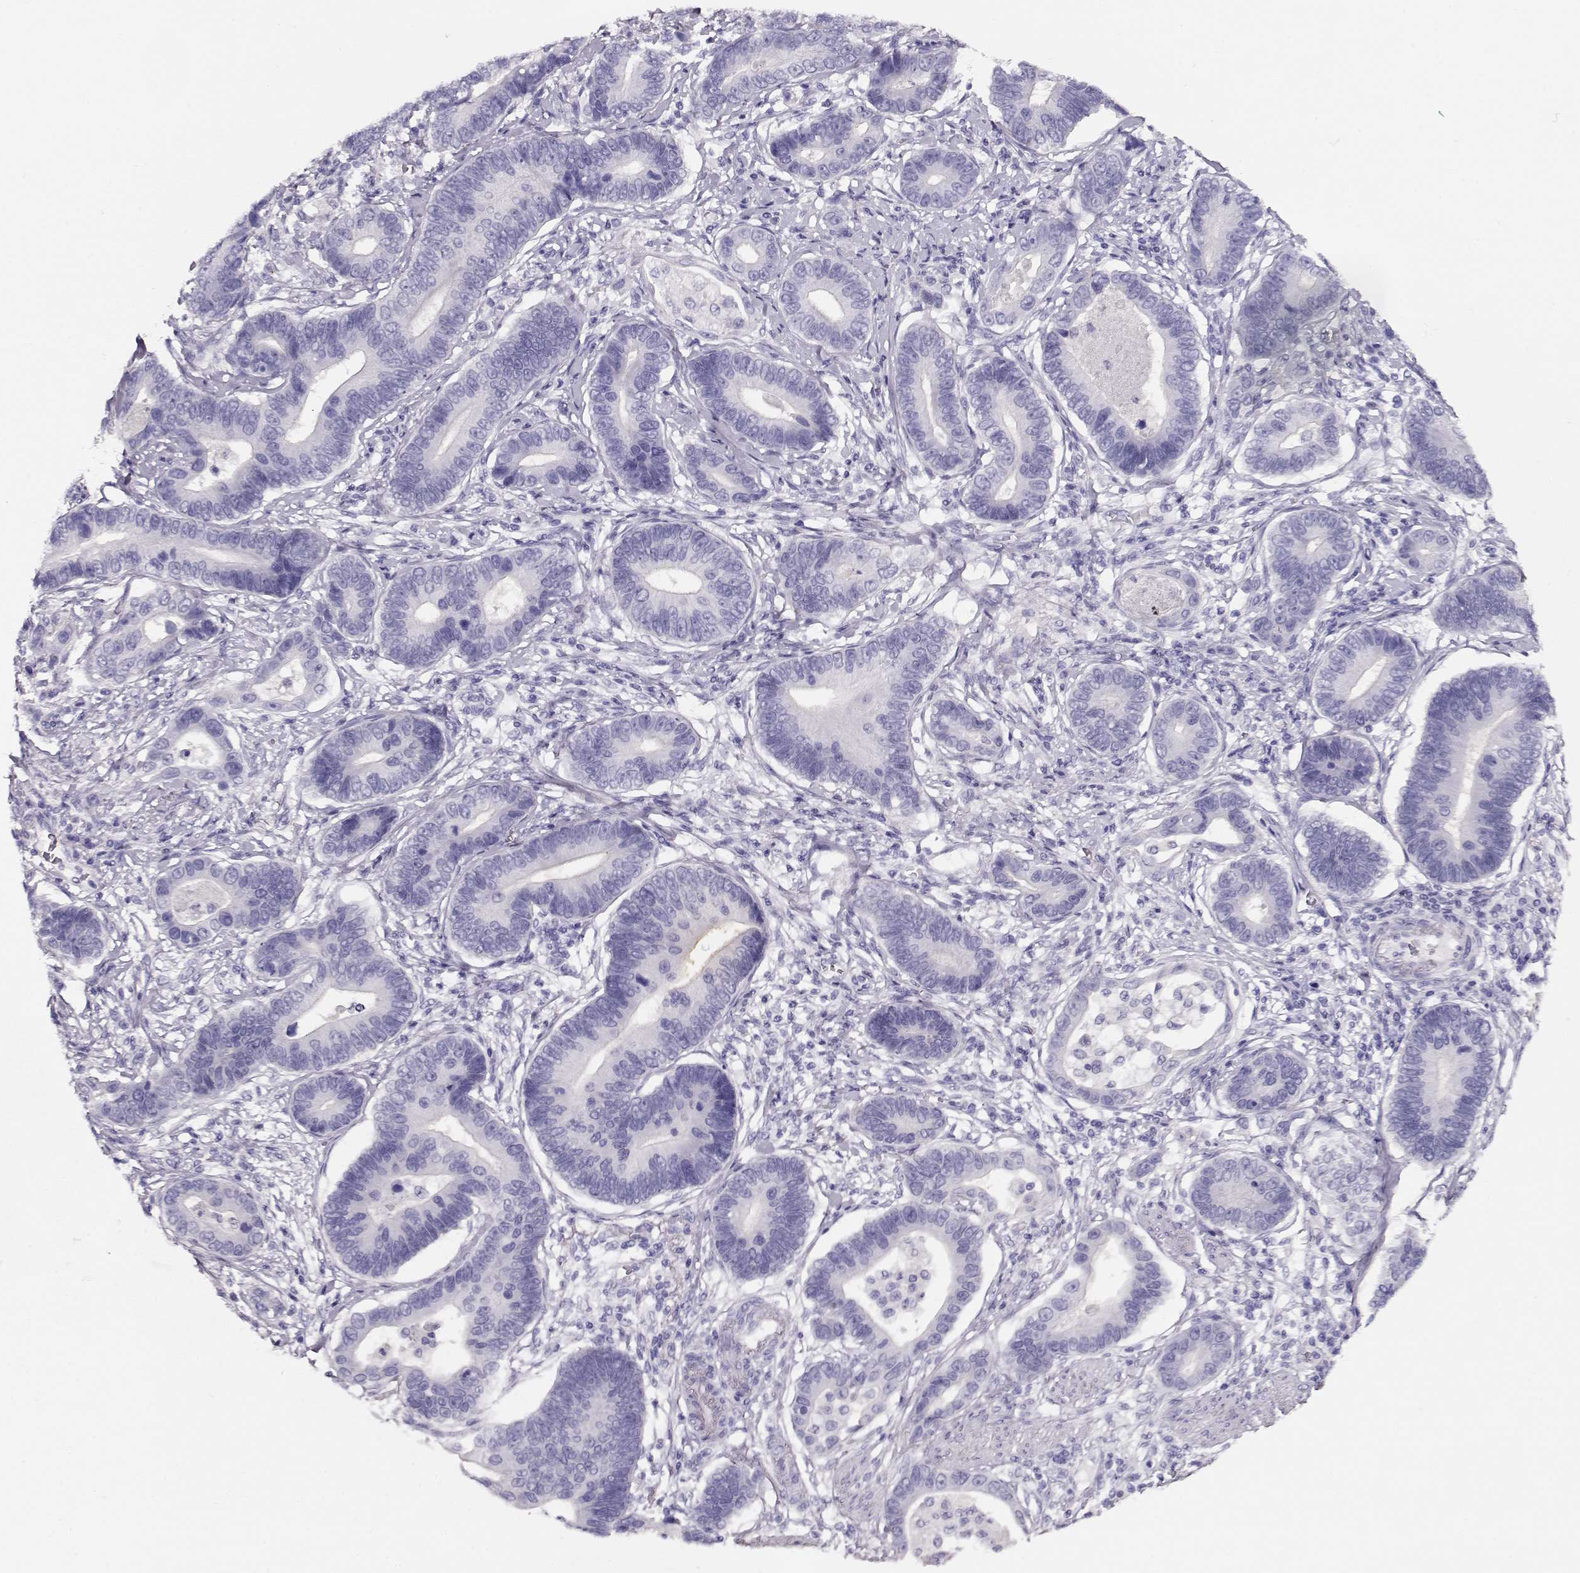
{"staining": {"intensity": "negative", "quantity": "none", "location": "none"}, "tissue": "stomach cancer", "cell_type": "Tumor cells", "image_type": "cancer", "snomed": [{"axis": "morphology", "description": "Adenocarcinoma, NOS"}, {"axis": "topography", "description": "Stomach"}], "caption": "This is a histopathology image of immunohistochemistry staining of stomach cancer, which shows no positivity in tumor cells.", "gene": "ACTN2", "patient": {"sex": "male", "age": 84}}